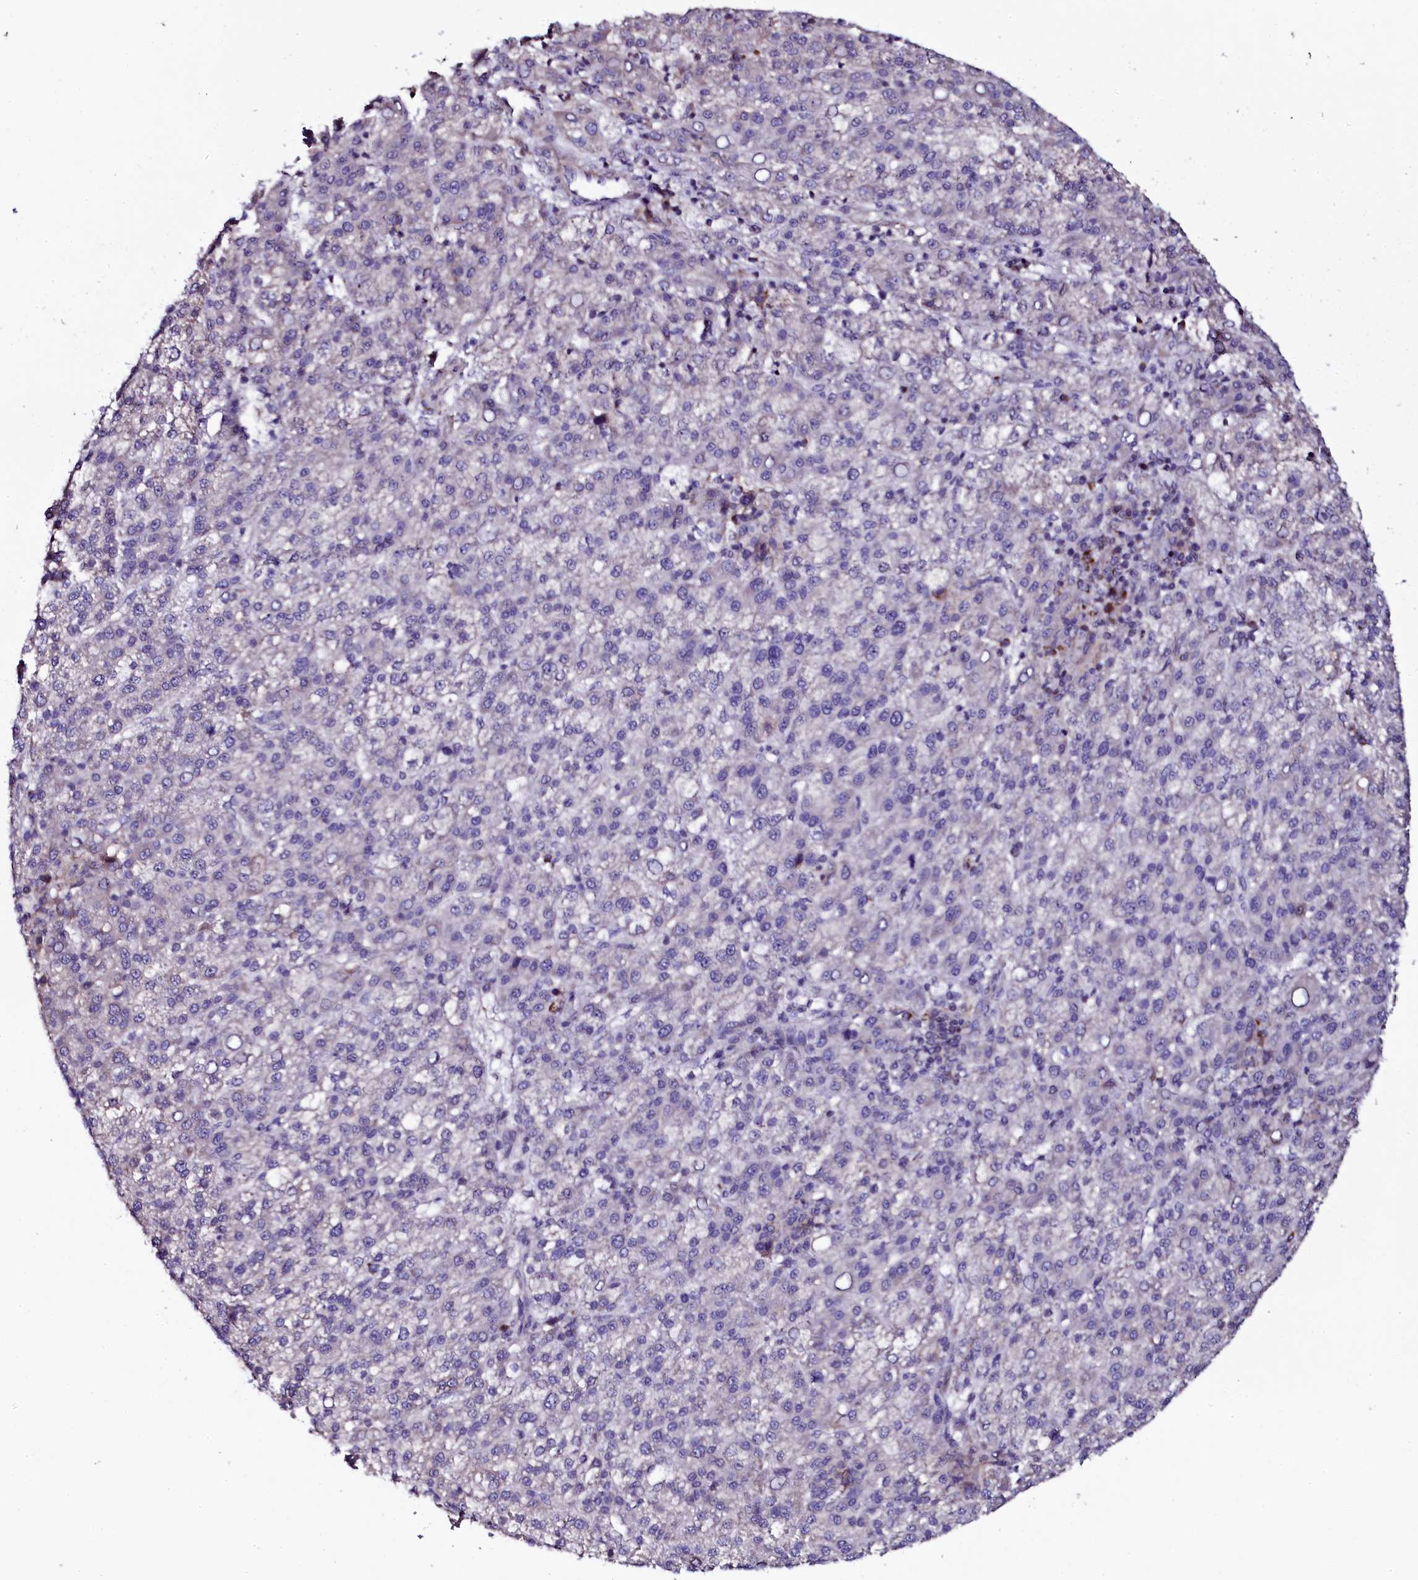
{"staining": {"intensity": "negative", "quantity": "none", "location": "none"}, "tissue": "liver cancer", "cell_type": "Tumor cells", "image_type": "cancer", "snomed": [{"axis": "morphology", "description": "Carcinoma, Hepatocellular, NOS"}, {"axis": "topography", "description": "Liver"}], "caption": "The immunohistochemistry (IHC) image has no significant staining in tumor cells of liver cancer (hepatocellular carcinoma) tissue.", "gene": "NAA80", "patient": {"sex": "female", "age": 58}}